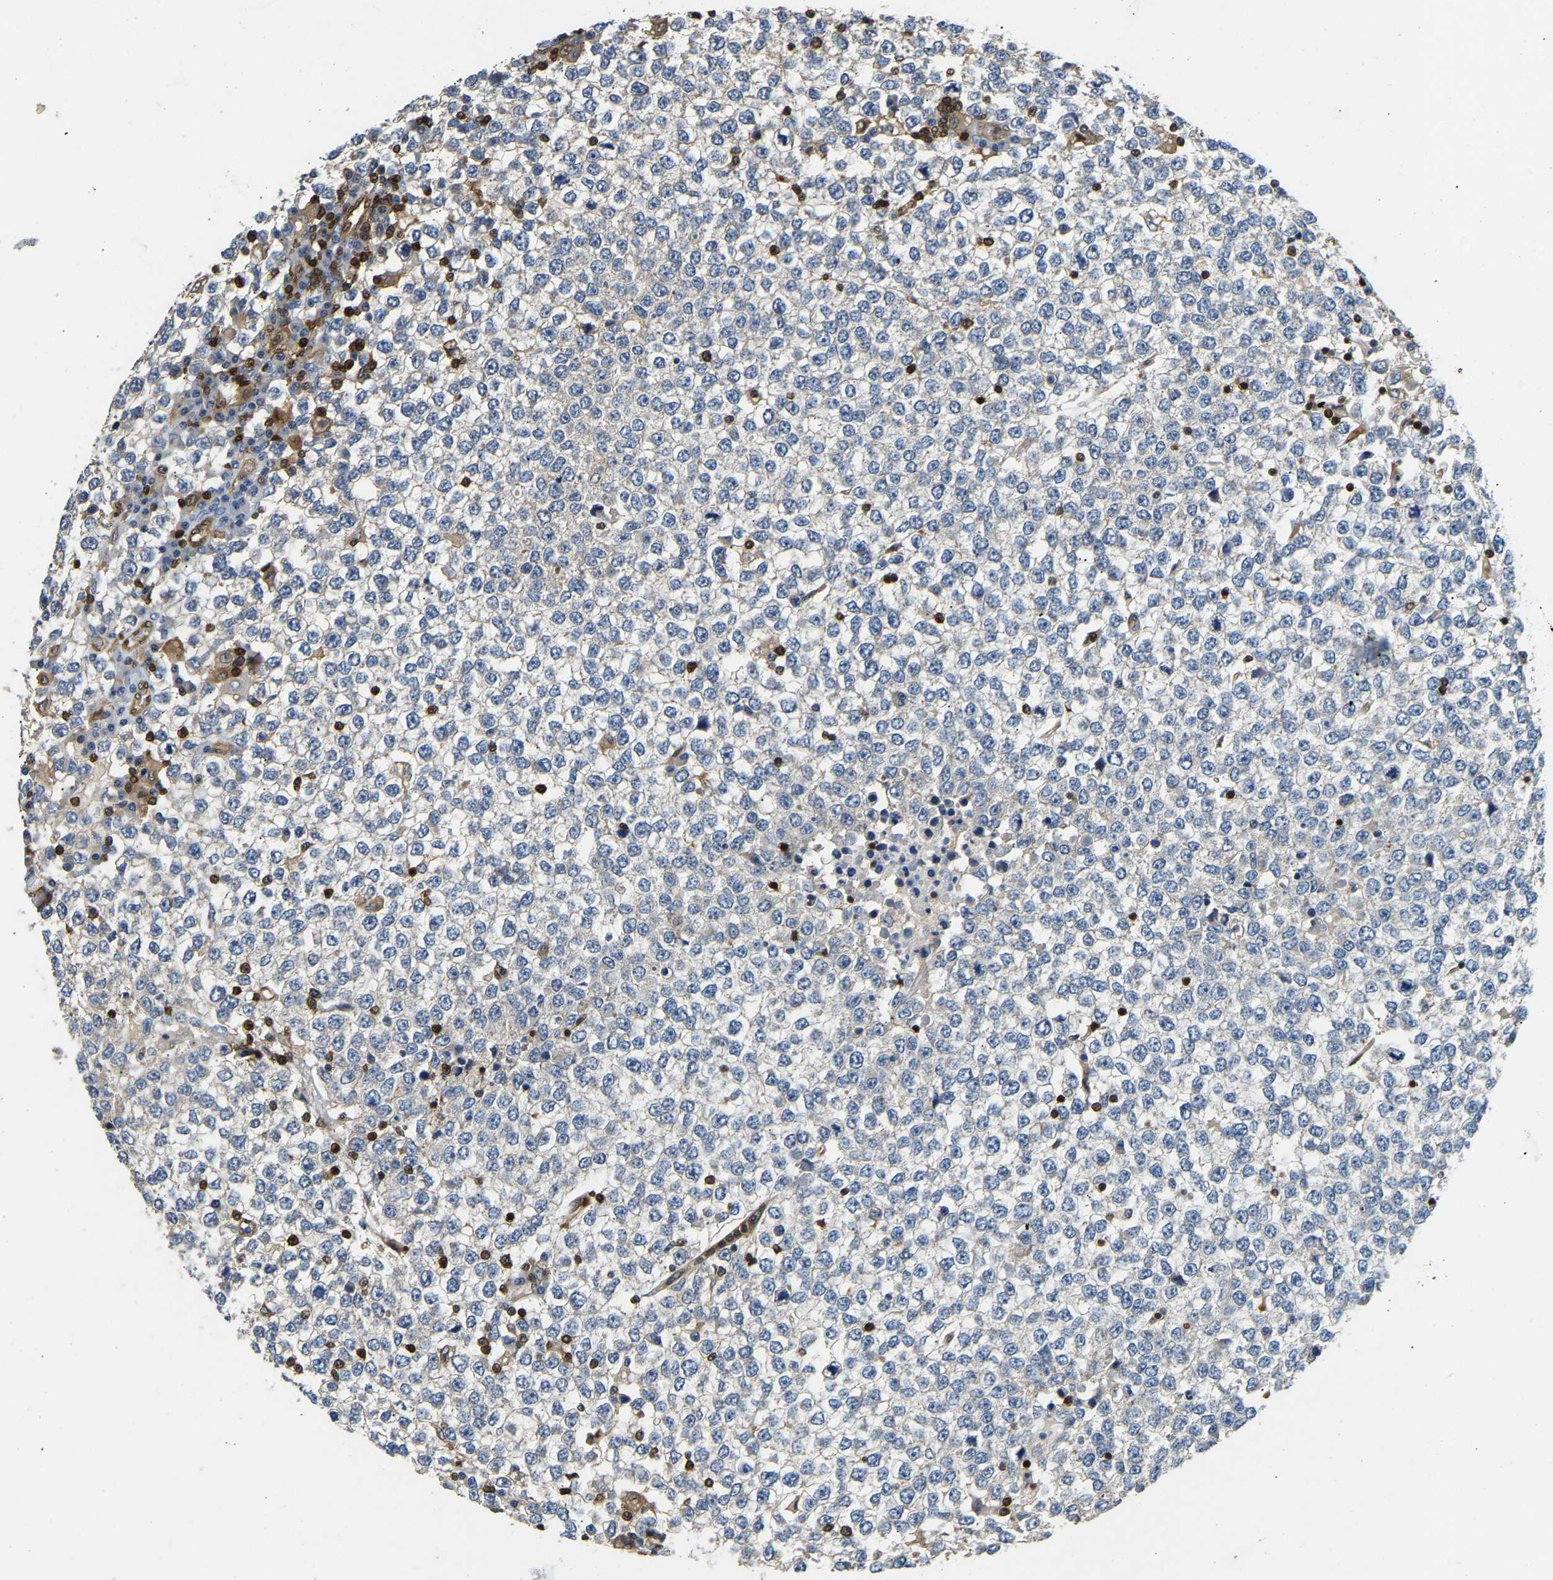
{"staining": {"intensity": "negative", "quantity": "none", "location": "none"}, "tissue": "testis cancer", "cell_type": "Tumor cells", "image_type": "cancer", "snomed": [{"axis": "morphology", "description": "Seminoma, NOS"}, {"axis": "topography", "description": "Testis"}], "caption": "Micrograph shows no protein positivity in tumor cells of testis cancer tissue. (DAB (3,3'-diaminobenzidine) immunohistochemistry (IHC) visualized using brightfield microscopy, high magnification).", "gene": "GIMAP7", "patient": {"sex": "male", "age": 65}}